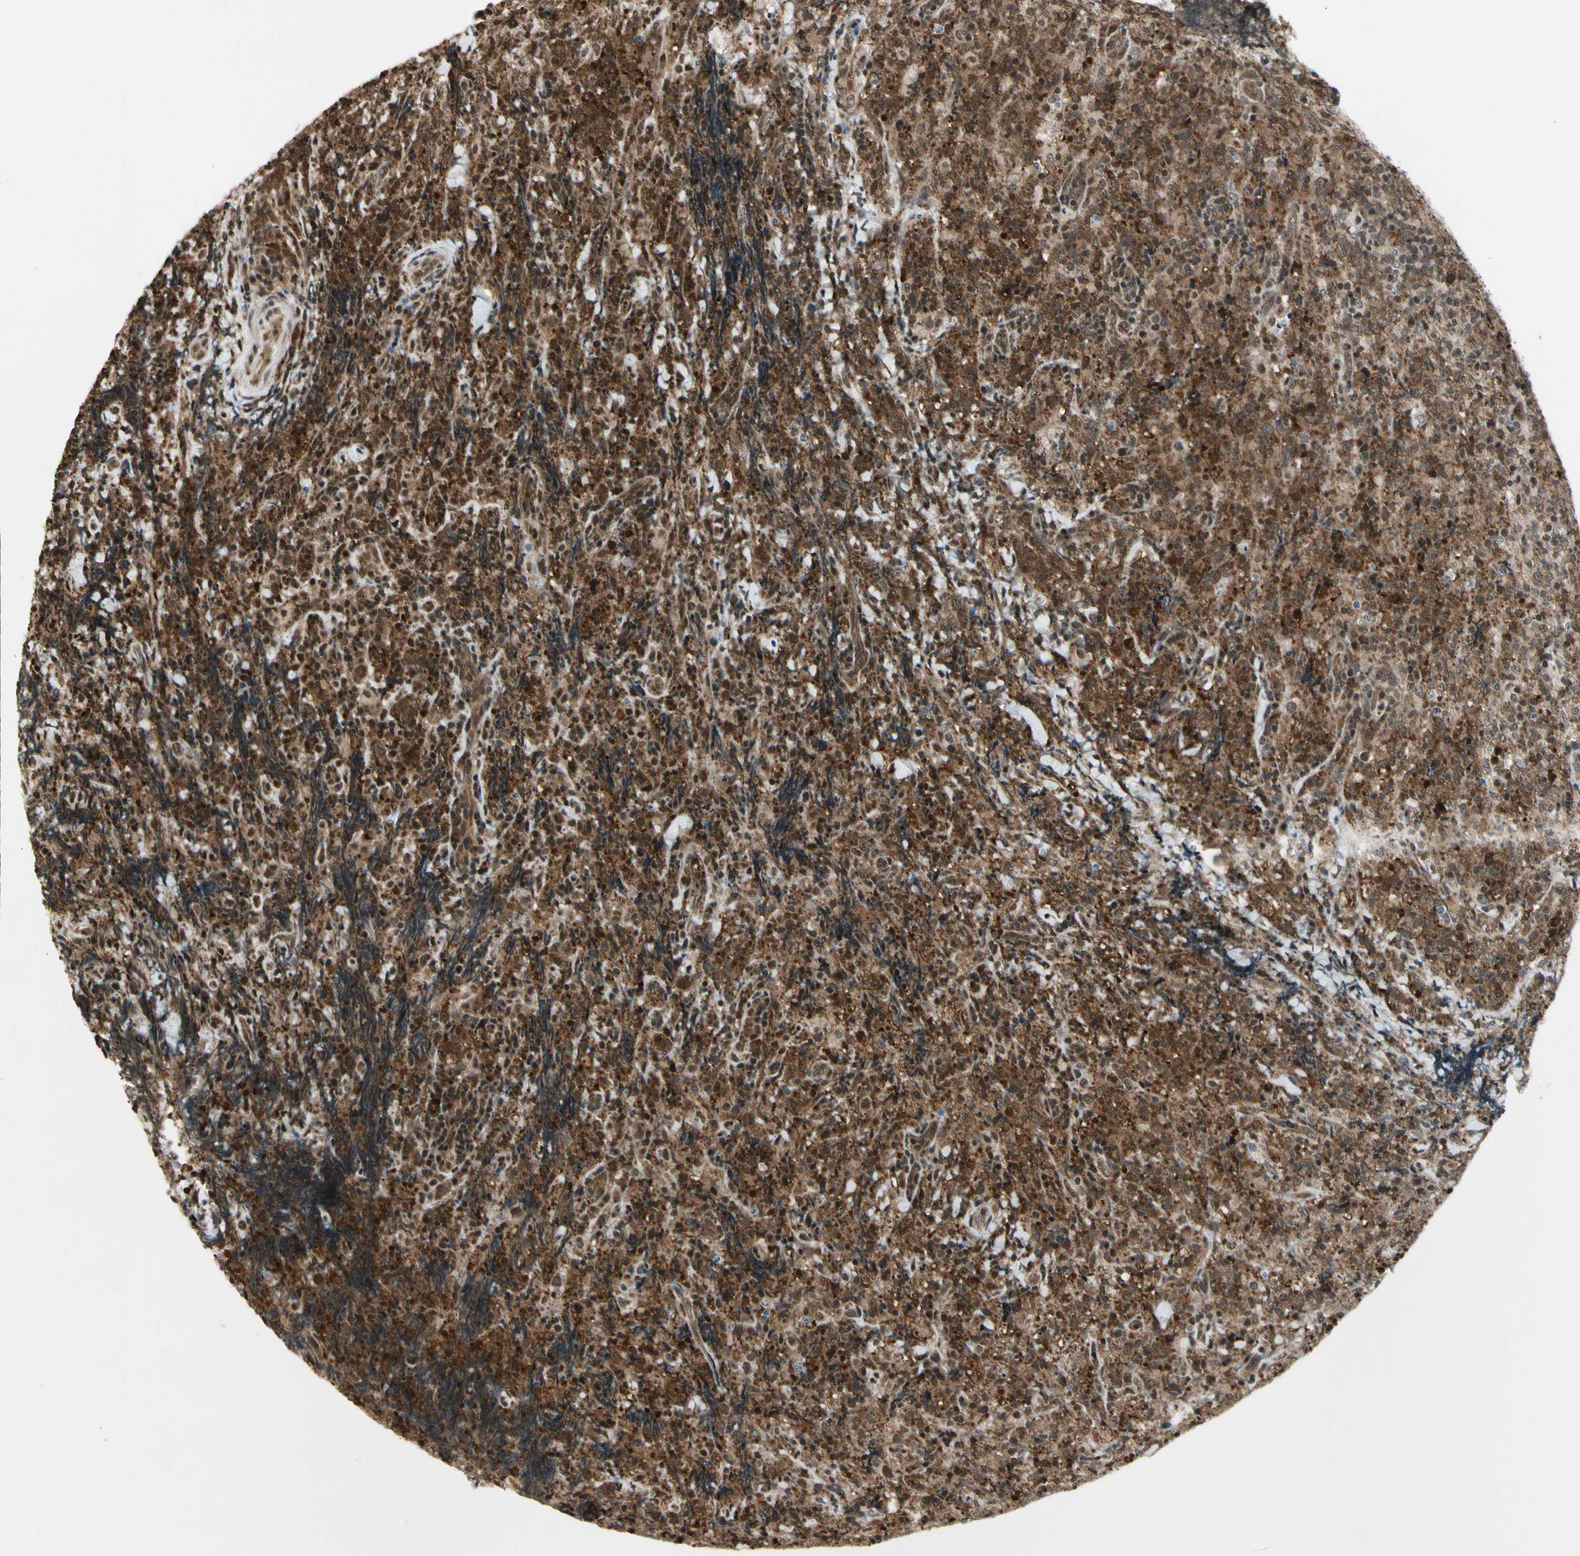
{"staining": {"intensity": "strong", "quantity": "25%-75%", "location": "cytoplasmic/membranous,nuclear"}, "tissue": "lymphoma", "cell_type": "Tumor cells", "image_type": "cancer", "snomed": [{"axis": "morphology", "description": "Malignant lymphoma, non-Hodgkin's type, High grade"}, {"axis": "topography", "description": "Tonsil"}], "caption": "High-grade malignant lymphoma, non-Hodgkin's type stained with immunohistochemistry exhibits strong cytoplasmic/membranous and nuclear positivity in approximately 25%-75% of tumor cells. (Brightfield microscopy of DAB IHC at high magnification).", "gene": "SMN2", "patient": {"sex": "female", "age": 36}}